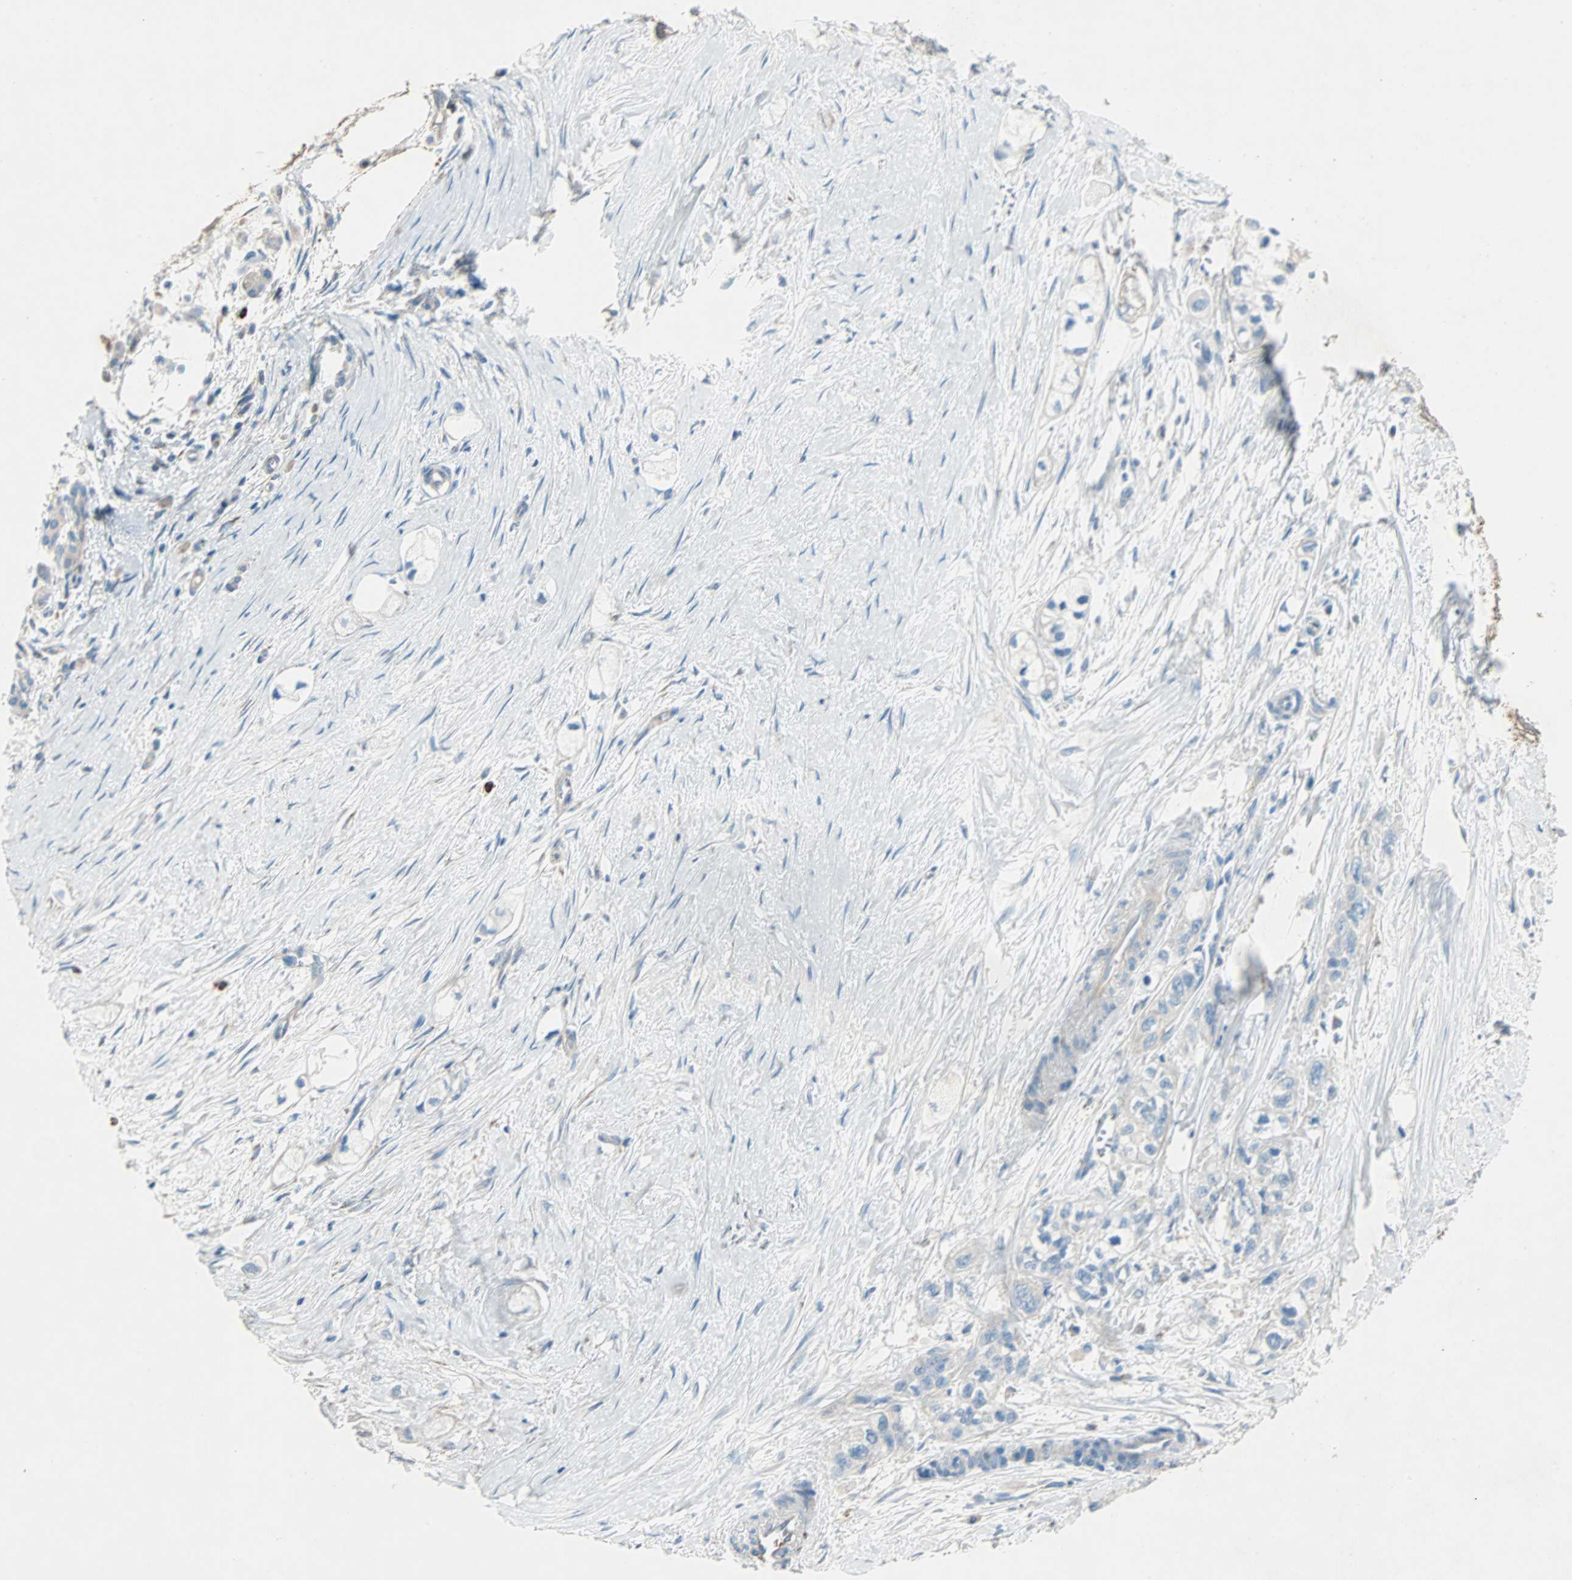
{"staining": {"intensity": "weak", "quantity": ">75%", "location": "cytoplasmic/membranous"}, "tissue": "pancreatic cancer", "cell_type": "Tumor cells", "image_type": "cancer", "snomed": [{"axis": "morphology", "description": "Adenocarcinoma, NOS"}, {"axis": "topography", "description": "Pancreas"}], "caption": "Immunohistochemical staining of pancreatic adenocarcinoma demonstrates low levels of weak cytoplasmic/membranous protein expression in about >75% of tumor cells. (DAB (3,3'-diaminobenzidine) IHC with brightfield microscopy, high magnification).", "gene": "LY6G6F", "patient": {"sex": "male", "age": 74}}